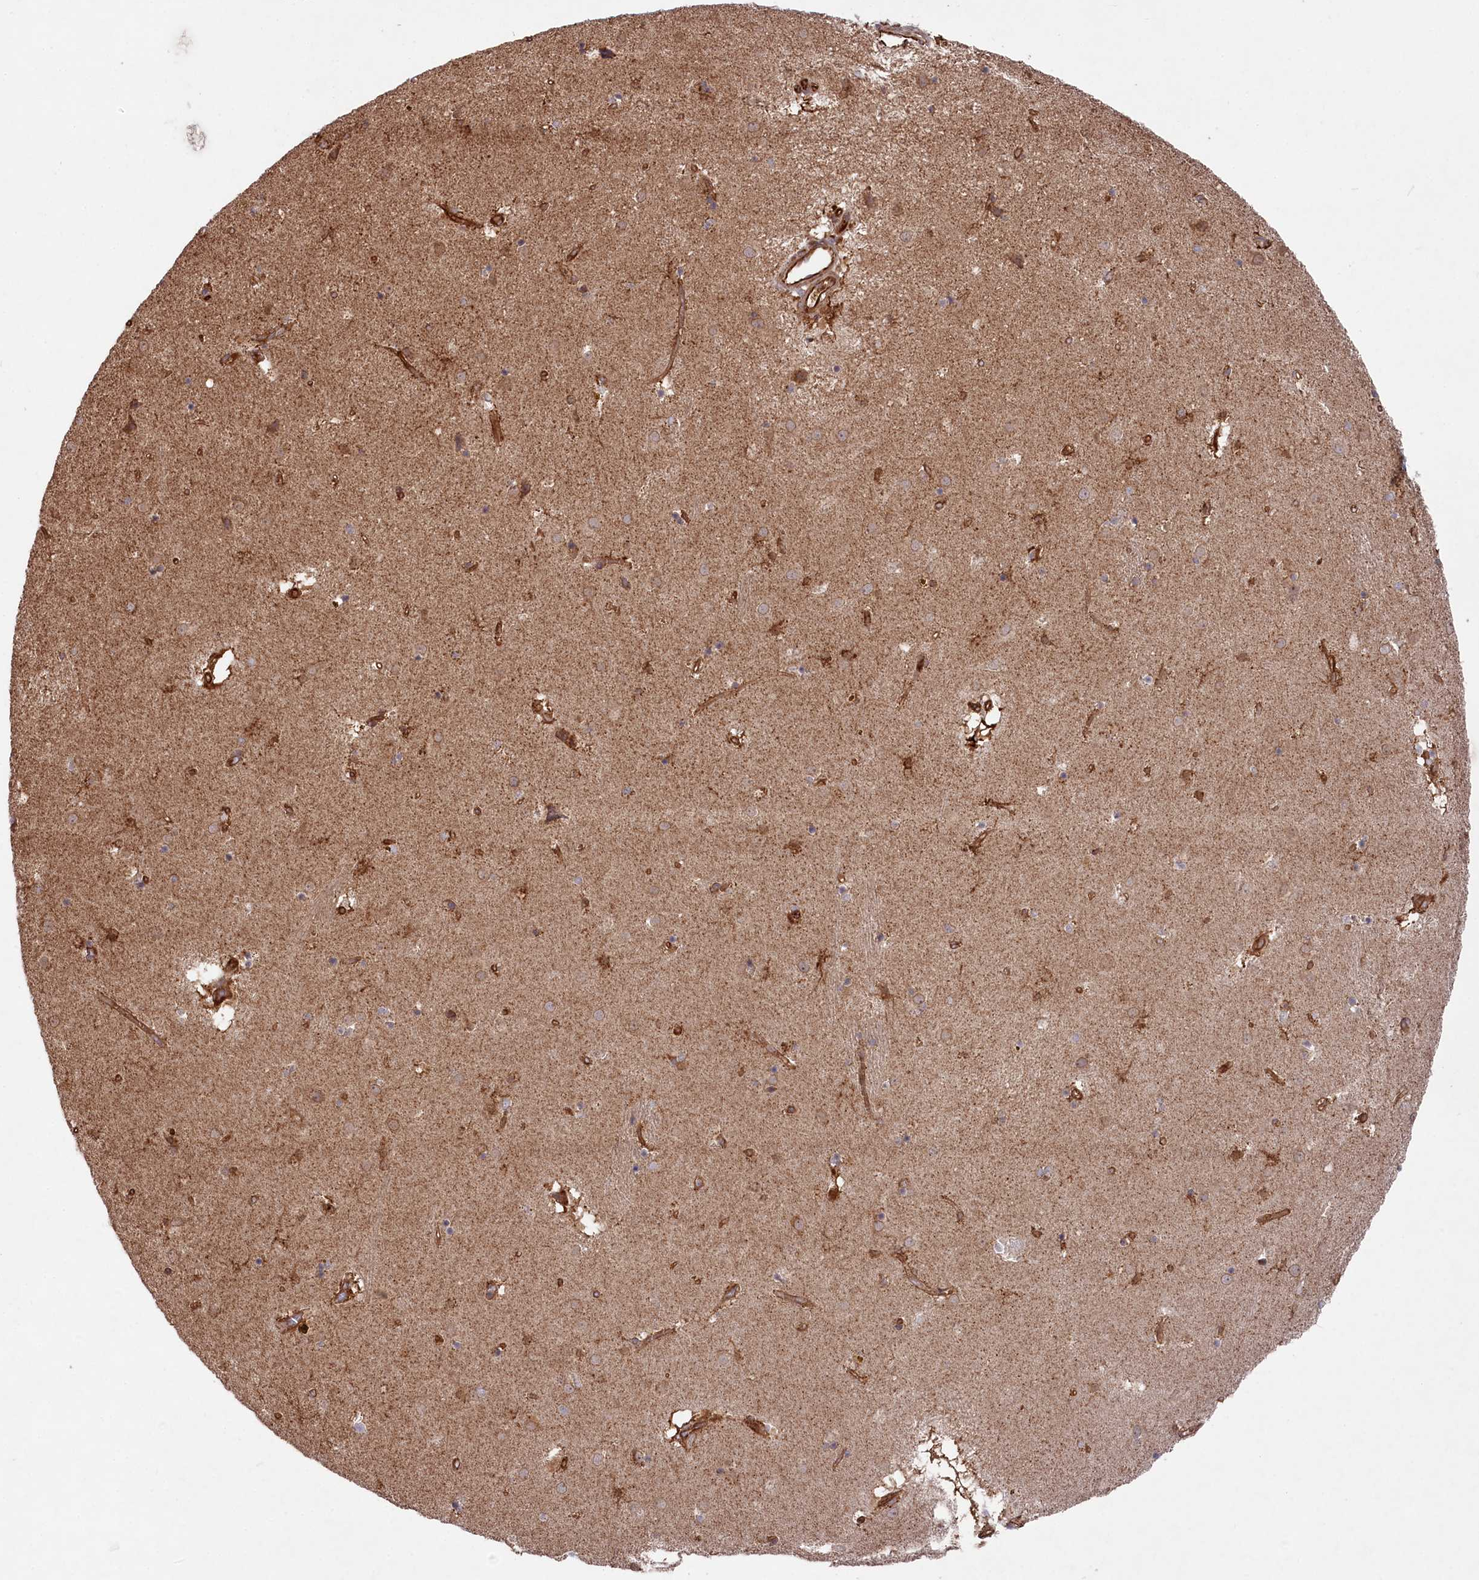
{"staining": {"intensity": "moderate", "quantity": "<25%", "location": "cytoplasmic/membranous"}, "tissue": "caudate", "cell_type": "Glial cells", "image_type": "normal", "snomed": [{"axis": "morphology", "description": "Normal tissue, NOS"}, {"axis": "topography", "description": "Lateral ventricle wall"}], "caption": "Glial cells exhibit moderate cytoplasmic/membranous positivity in about <25% of cells in normal caudate. Using DAB (brown) and hematoxylin (blue) stains, captured at high magnification using brightfield microscopy.", "gene": "MTPAP", "patient": {"sex": "male", "age": 70}}